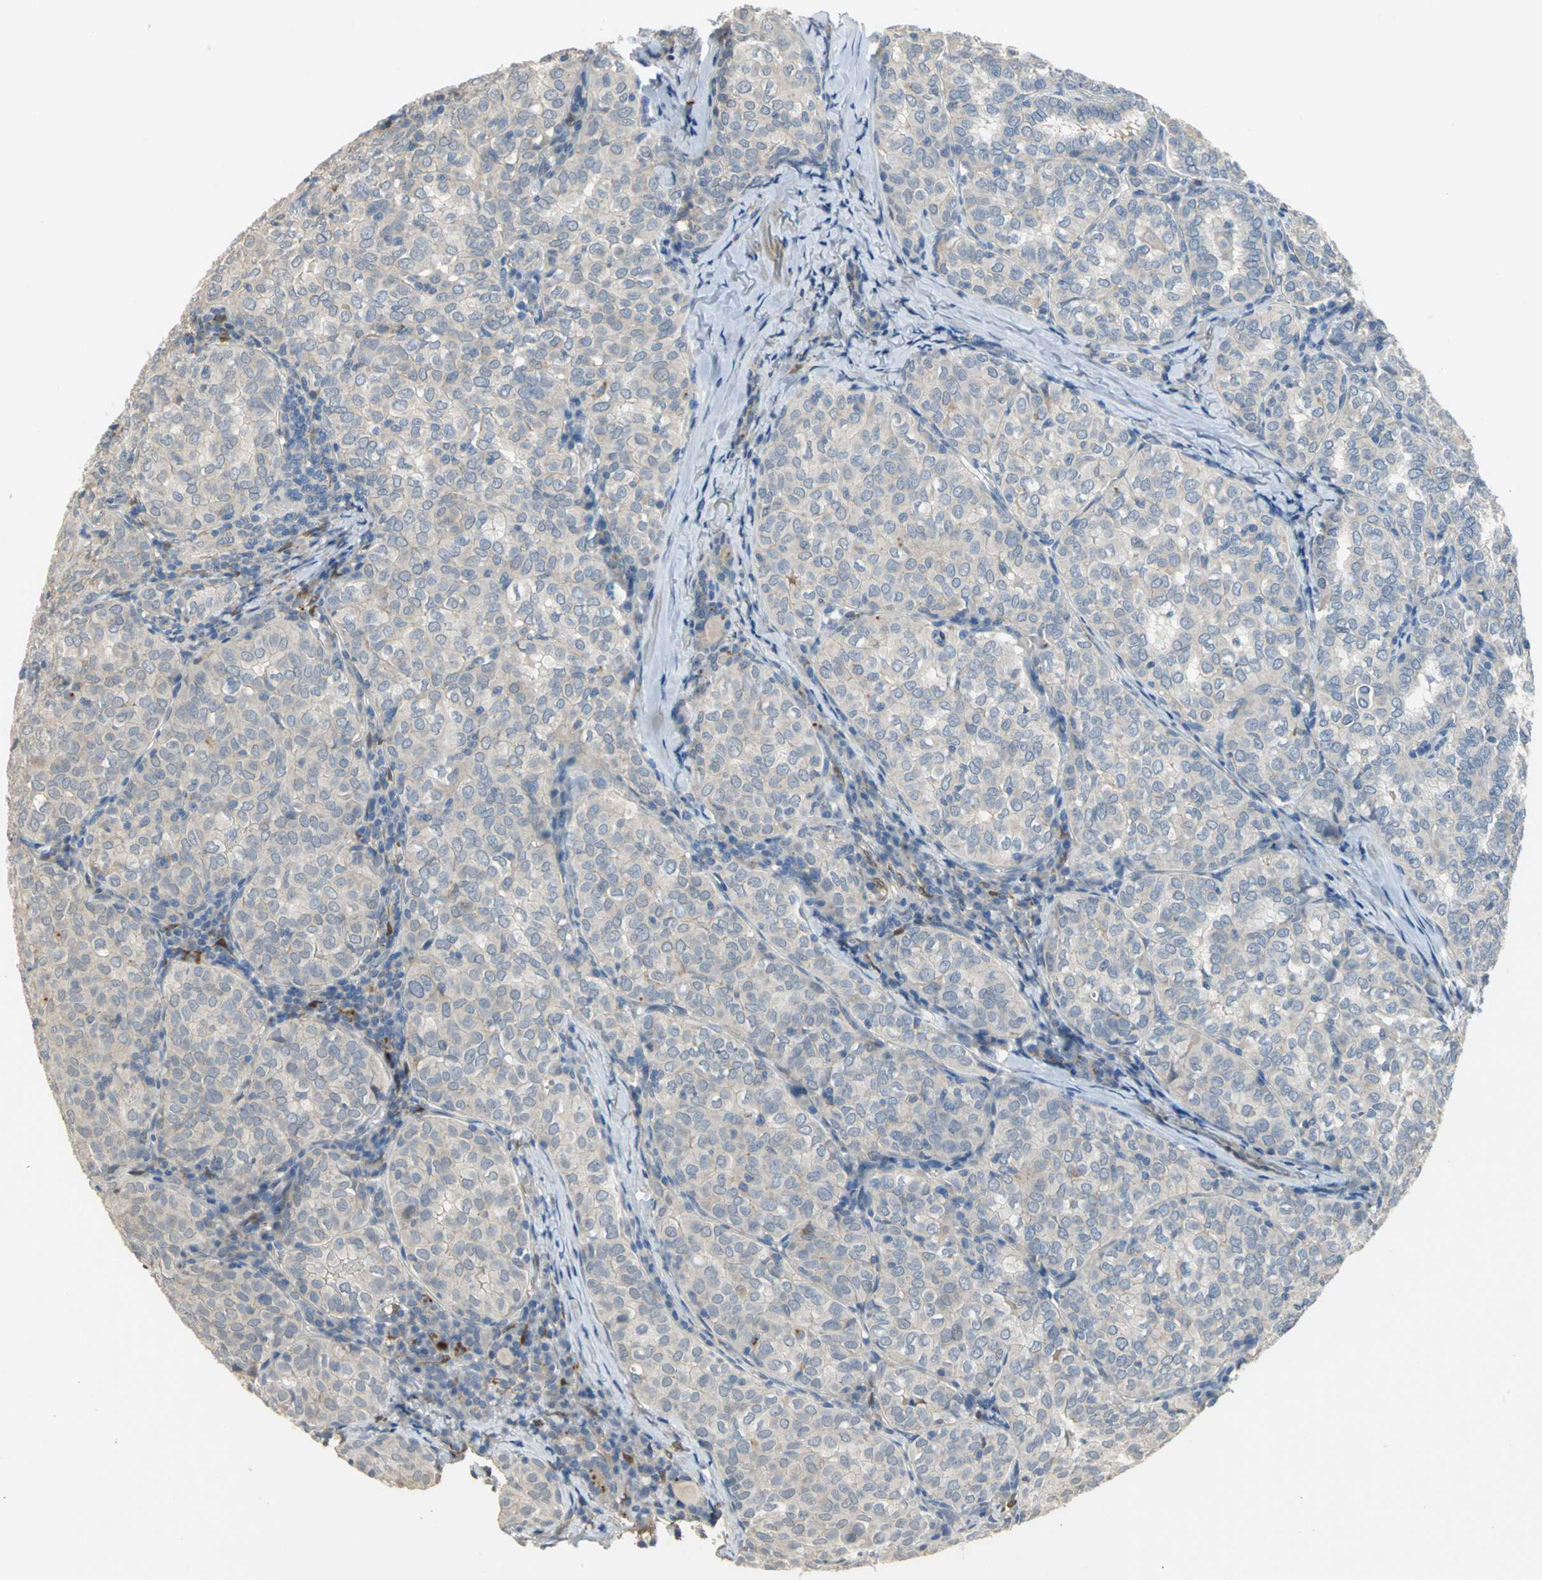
{"staining": {"intensity": "weak", "quantity": "<25%", "location": "cytoplasmic/membranous"}, "tissue": "thyroid cancer", "cell_type": "Tumor cells", "image_type": "cancer", "snomed": [{"axis": "morphology", "description": "Papillary adenocarcinoma, NOS"}, {"axis": "topography", "description": "Thyroid gland"}], "caption": "High magnification brightfield microscopy of thyroid papillary adenocarcinoma stained with DAB (3,3'-diaminobenzidine) (brown) and counterstained with hematoxylin (blue): tumor cells show no significant staining.", "gene": "IL17RB", "patient": {"sex": "female", "age": 30}}